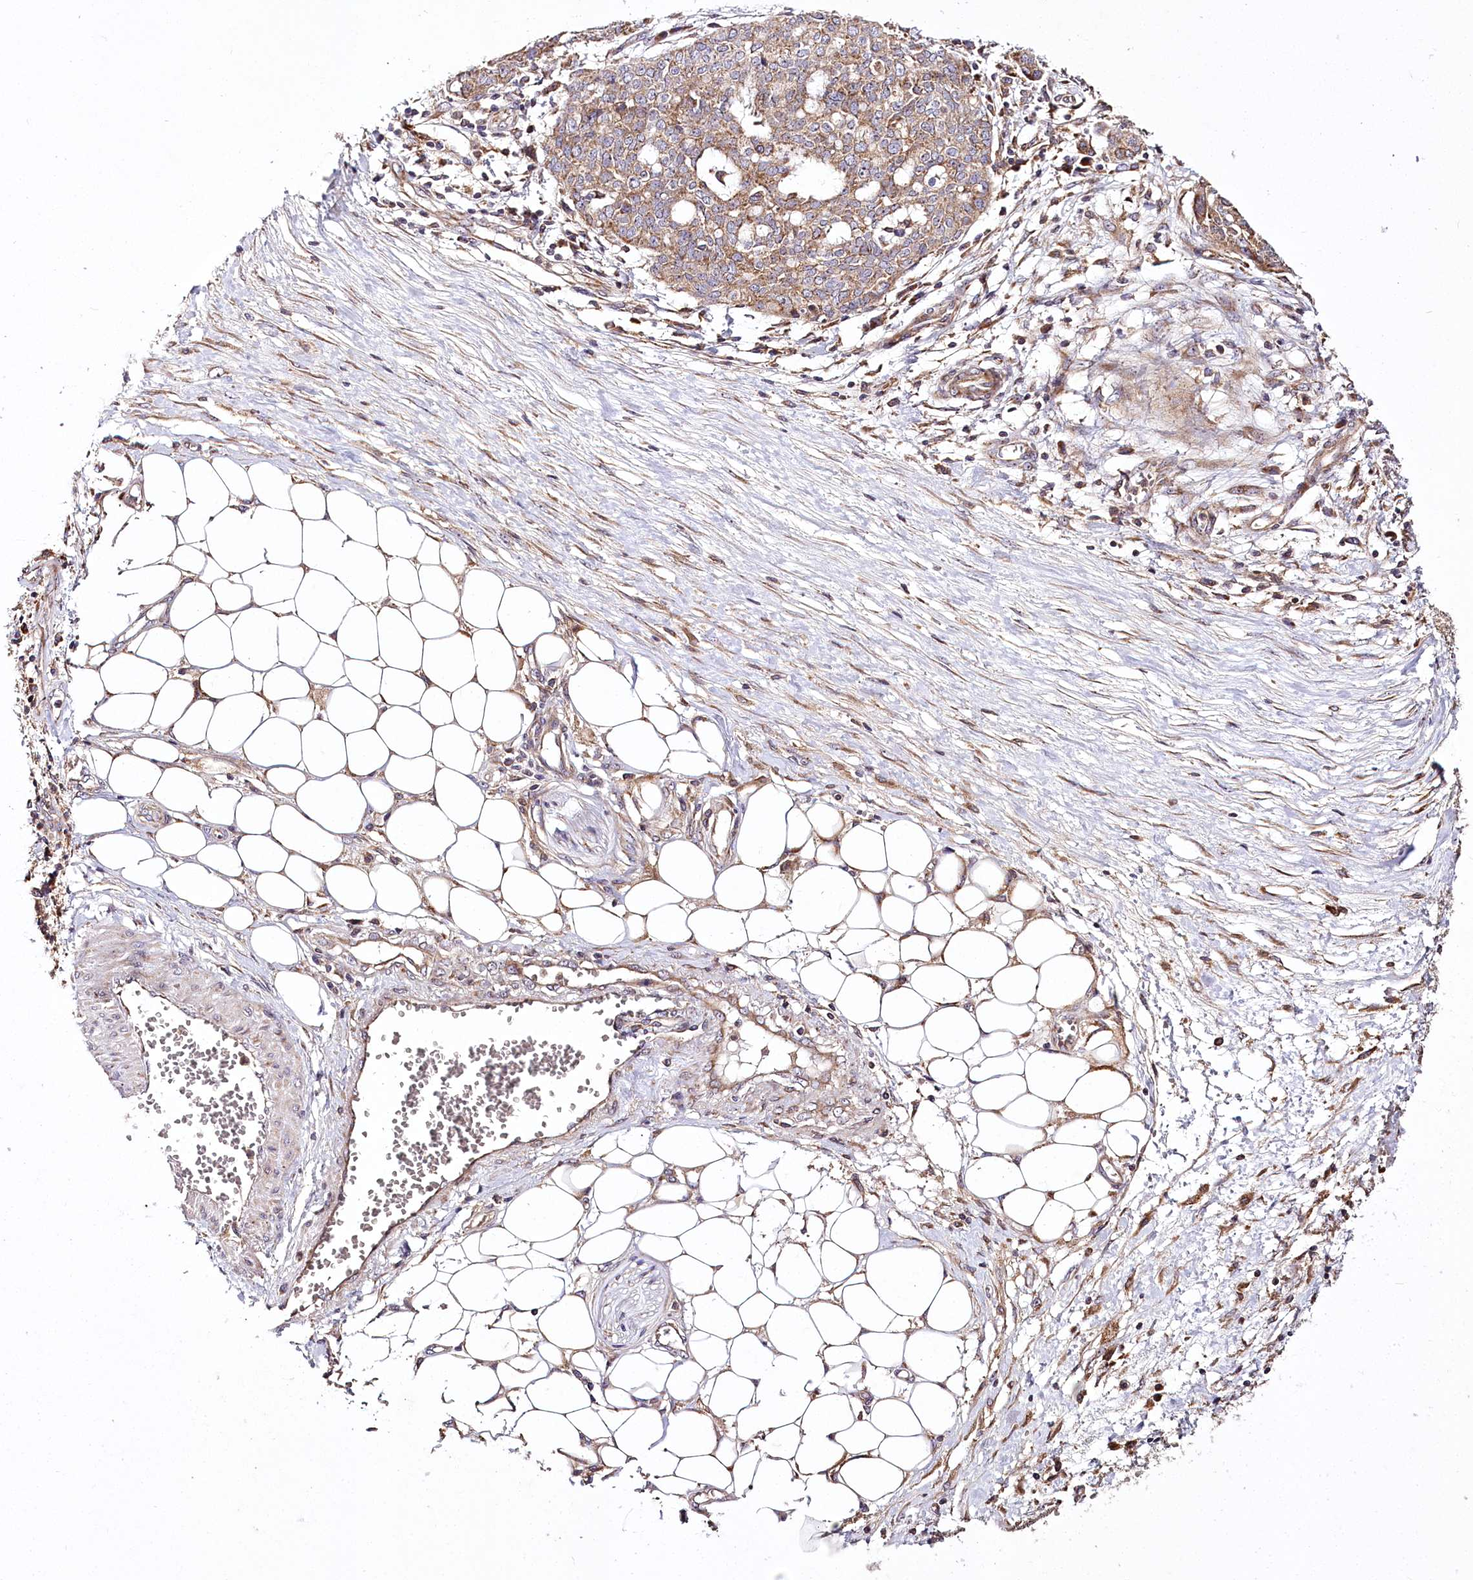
{"staining": {"intensity": "moderate", "quantity": ">75%", "location": "cytoplasmic/membranous"}, "tissue": "ovarian cancer", "cell_type": "Tumor cells", "image_type": "cancer", "snomed": [{"axis": "morphology", "description": "Cystadenocarcinoma, serous, NOS"}, {"axis": "topography", "description": "Soft tissue"}, {"axis": "topography", "description": "Ovary"}], "caption": "This photomicrograph shows IHC staining of human serous cystadenocarcinoma (ovarian), with medium moderate cytoplasmic/membranous expression in about >75% of tumor cells.", "gene": "RAB7A", "patient": {"sex": "female", "age": 57}}